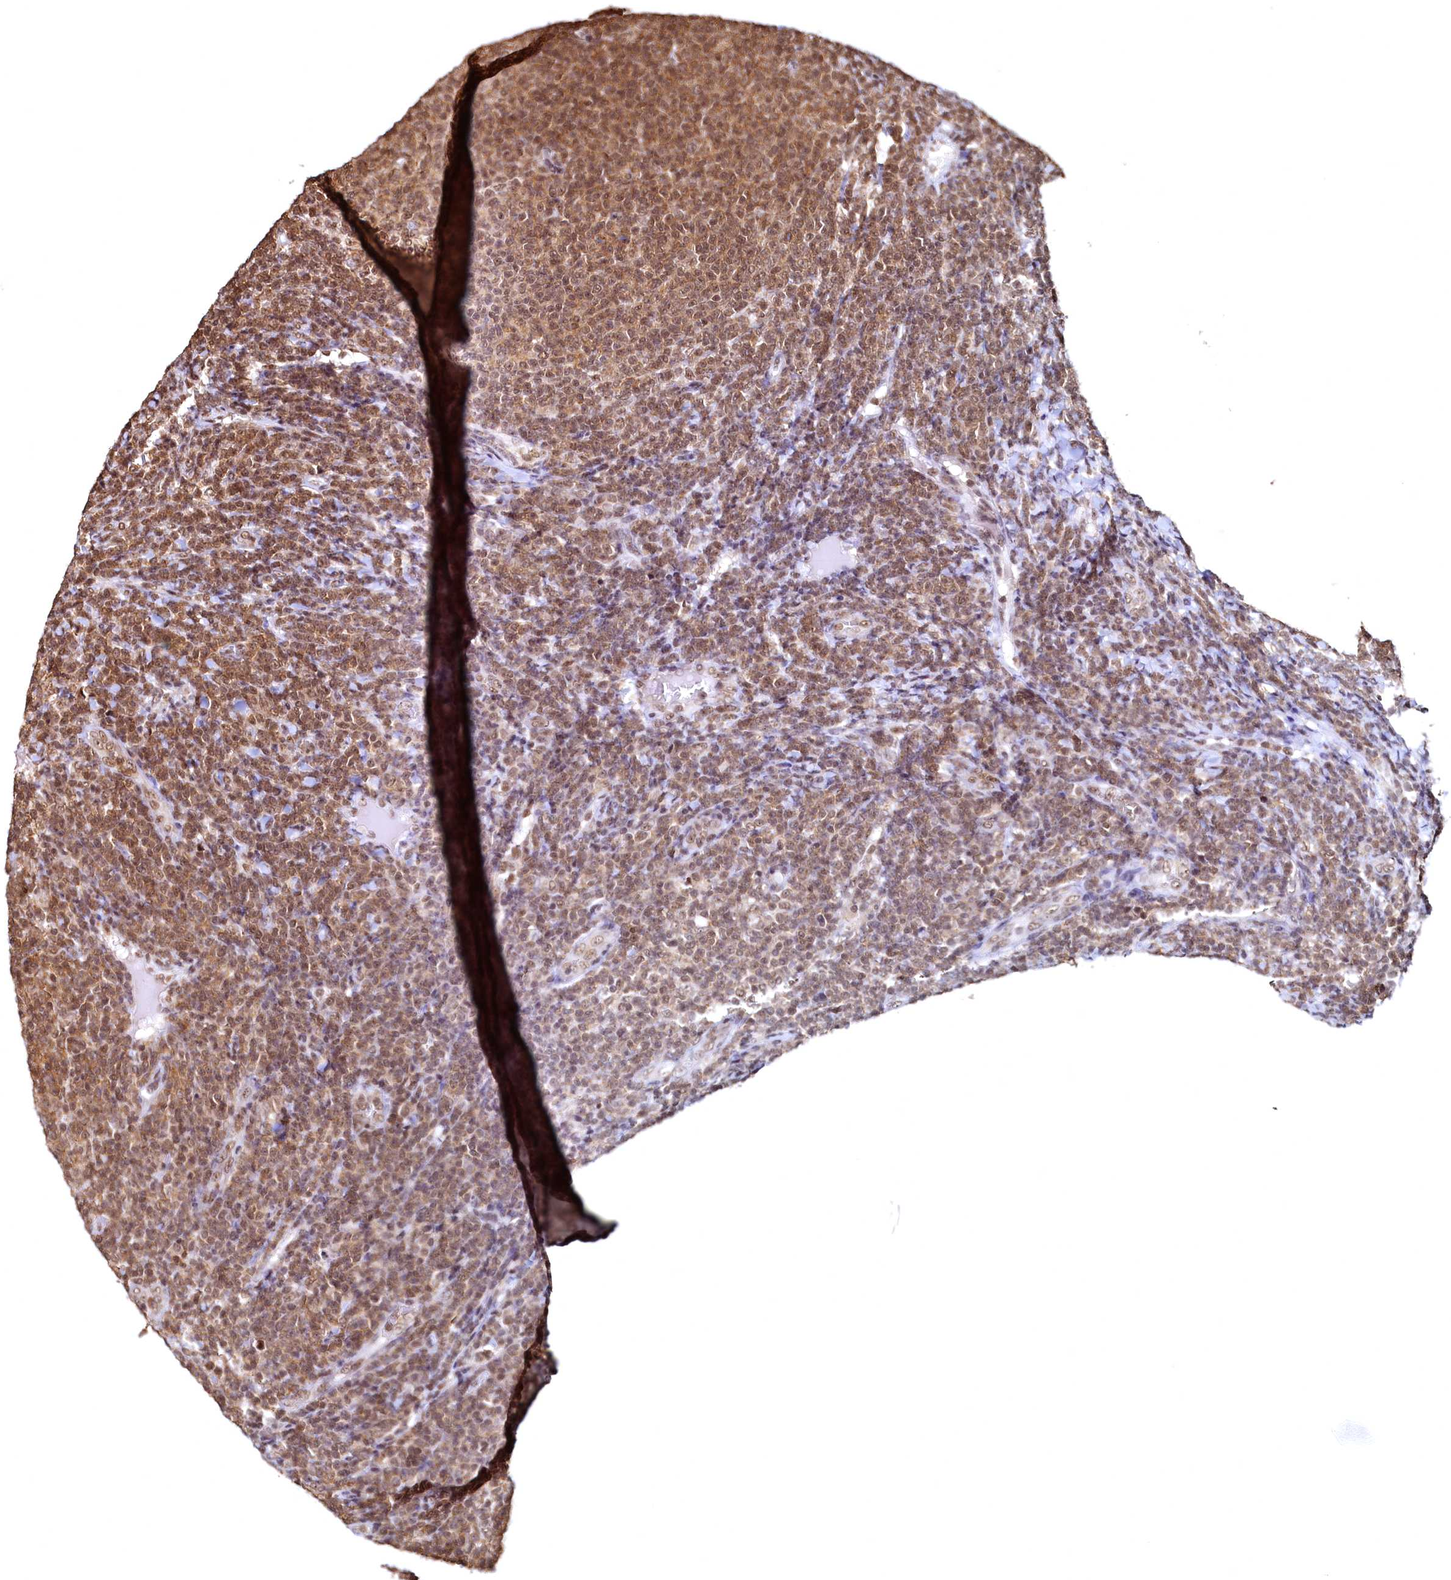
{"staining": {"intensity": "strong", "quantity": ">75%", "location": "nuclear"}, "tissue": "lymphoma", "cell_type": "Tumor cells", "image_type": "cancer", "snomed": [{"axis": "morphology", "description": "Malignant lymphoma, non-Hodgkin's type, Low grade"}, {"axis": "topography", "description": "Lymph node"}], "caption": "Immunohistochemistry image of neoplastic tissue: human lymphoma stained using IHC displays high levels of strong protein expression localized specifically in the nuclear of tumor cells, appearing as a nuclear brown color.", "gene": "RSRC2", "patient": {"sex": "male", "age": 66}}